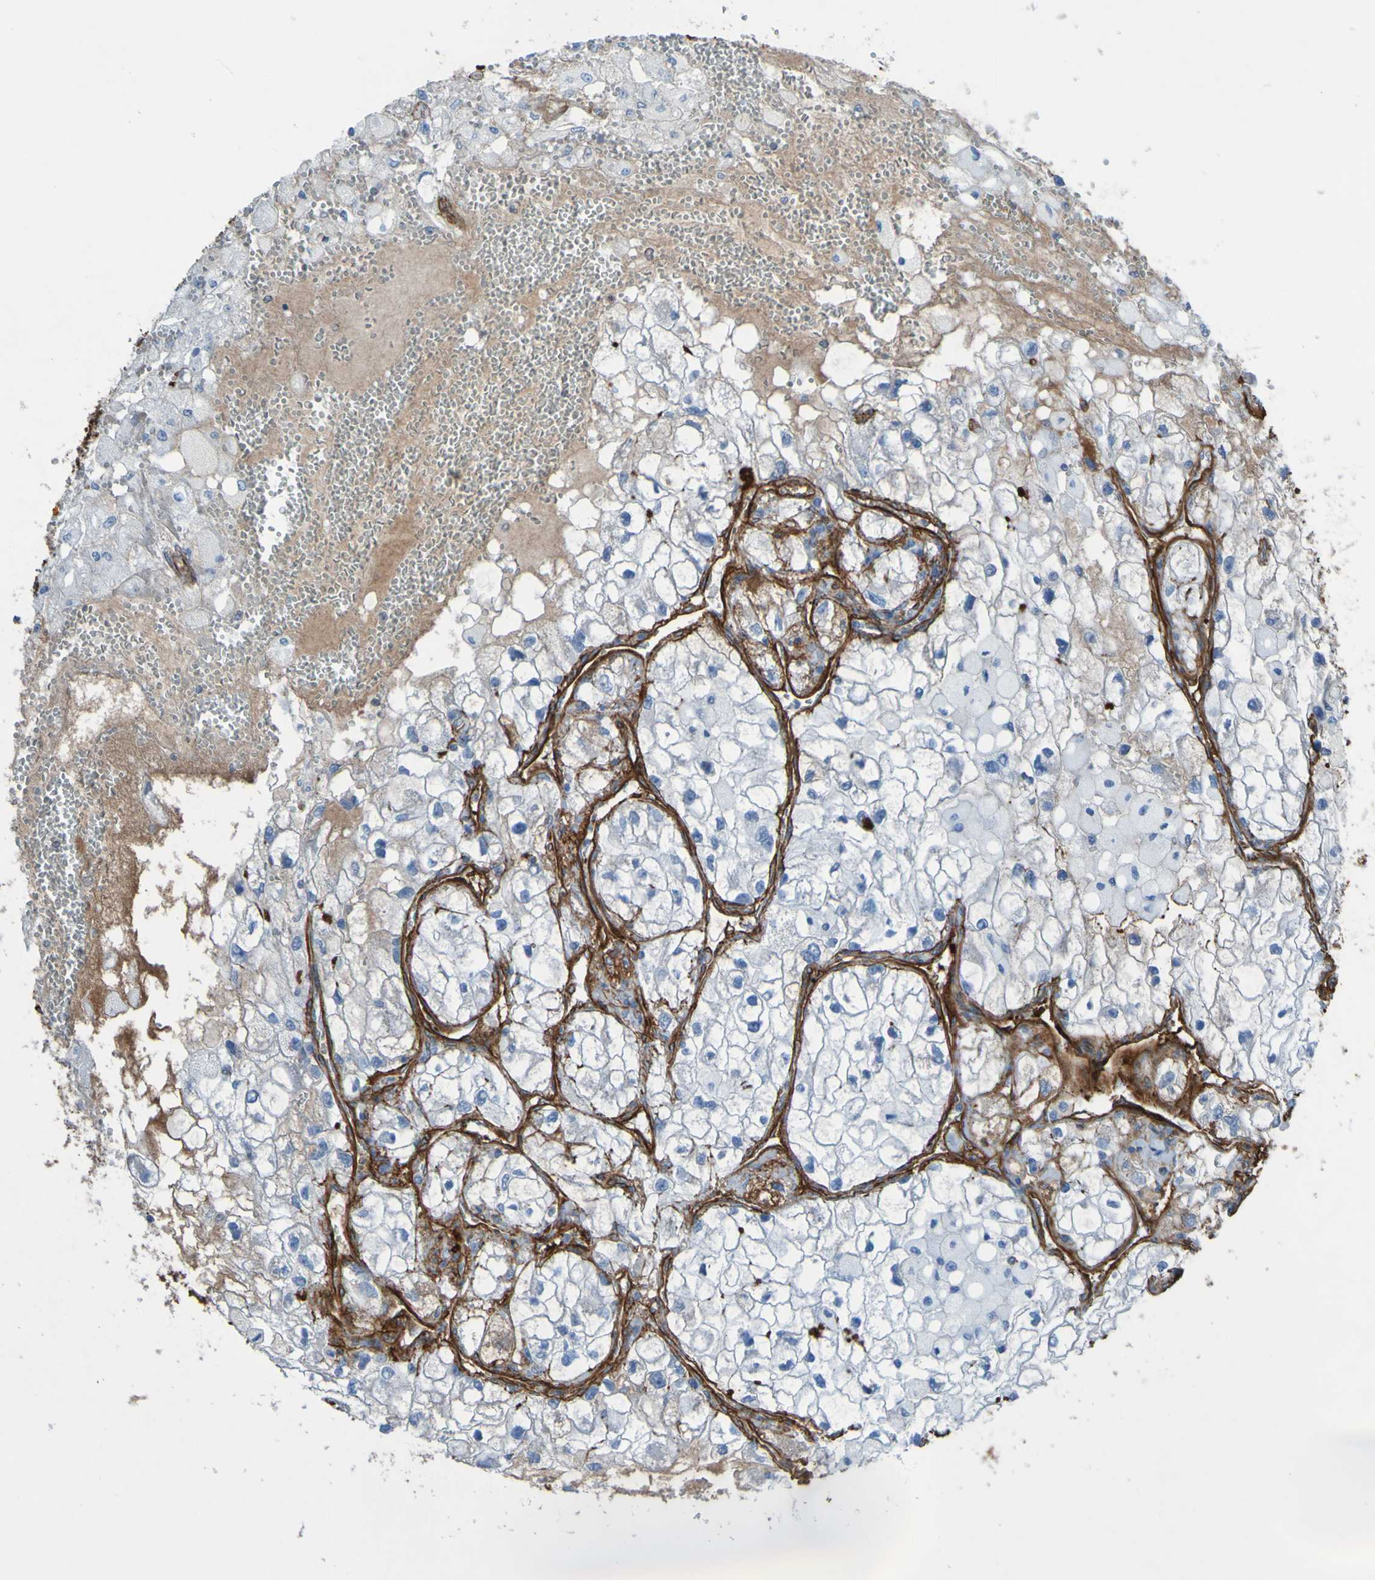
{"staining": {"intensity": "negative", "quantity": "none", "location": "none"}, "tissue": "renal cancer", "cell_type": "Tumor cells", "image_type": "cancer", "snomed": [{"axis": "morphology", "description": "Adenocarcinoma, NOS"}, {"axis": "topography", "description": "Kidney"}], "caption": "High power microscopy photomicrograph of an IHC histopathology image of adenocarcinoma (renal), revealing no significant expression in tumor cells.", "gene": "COL4A2", "patient": {"sex": "female", "age": 70}}